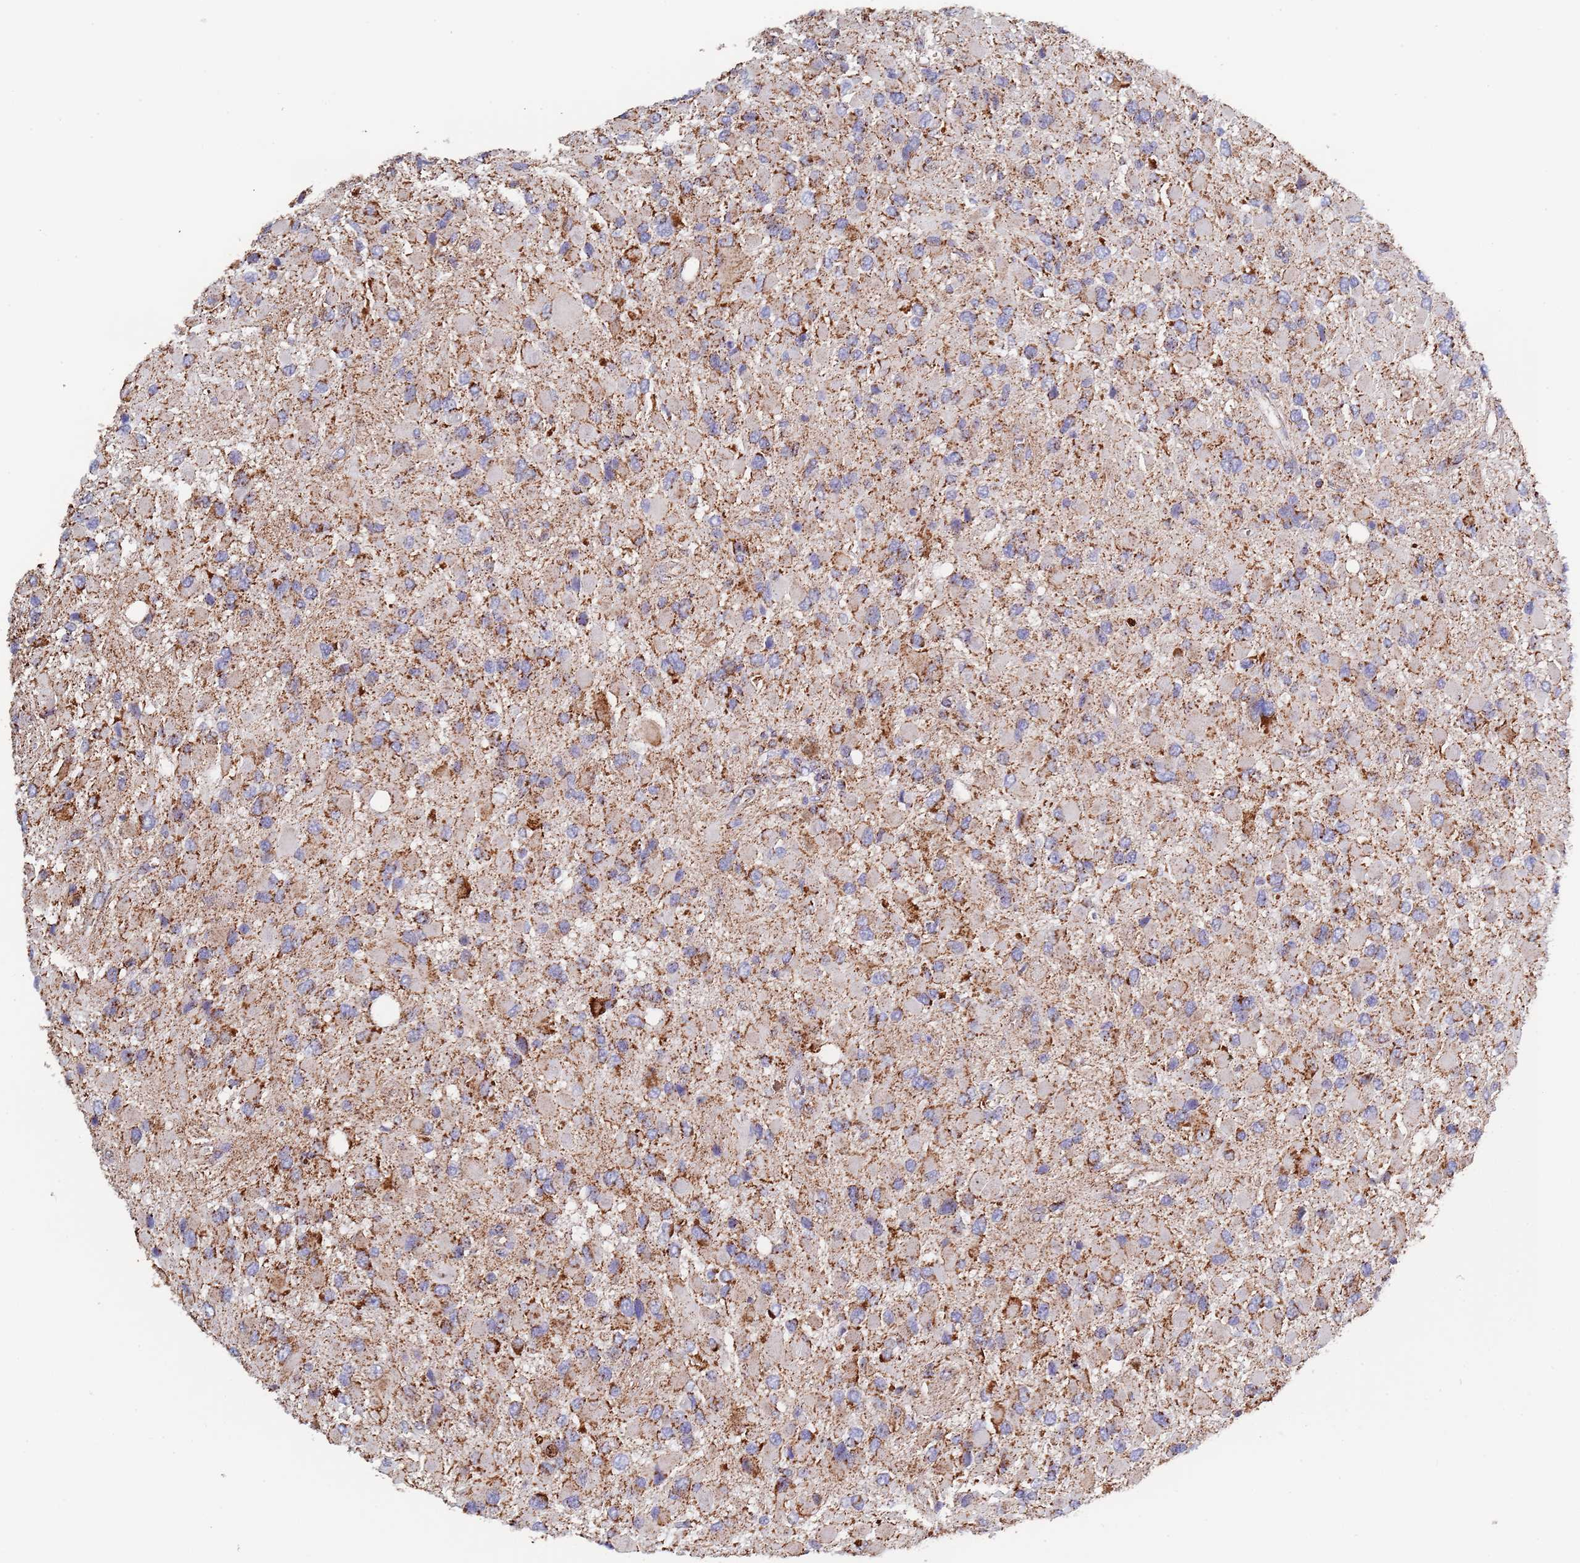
{"staining": {"intensity": "moderate", "quantity": ">75%", "location": "cytoplasmic/membranous"}, "tissue": "glioma", "cell_type": "Tumor cells", "image_type": "cancer", "snomed": [{"axis": "morphology", "description": "Glioma, malignant, High grade"}, {"axis": "topography", "description": "Brain"}], "caption": "Tumor cells display moderate cytoplasmic/membranous positivity in about >75% of cells in glioma.", "gene": "PGP", "patient": {"sex": "male", "age": 53}}